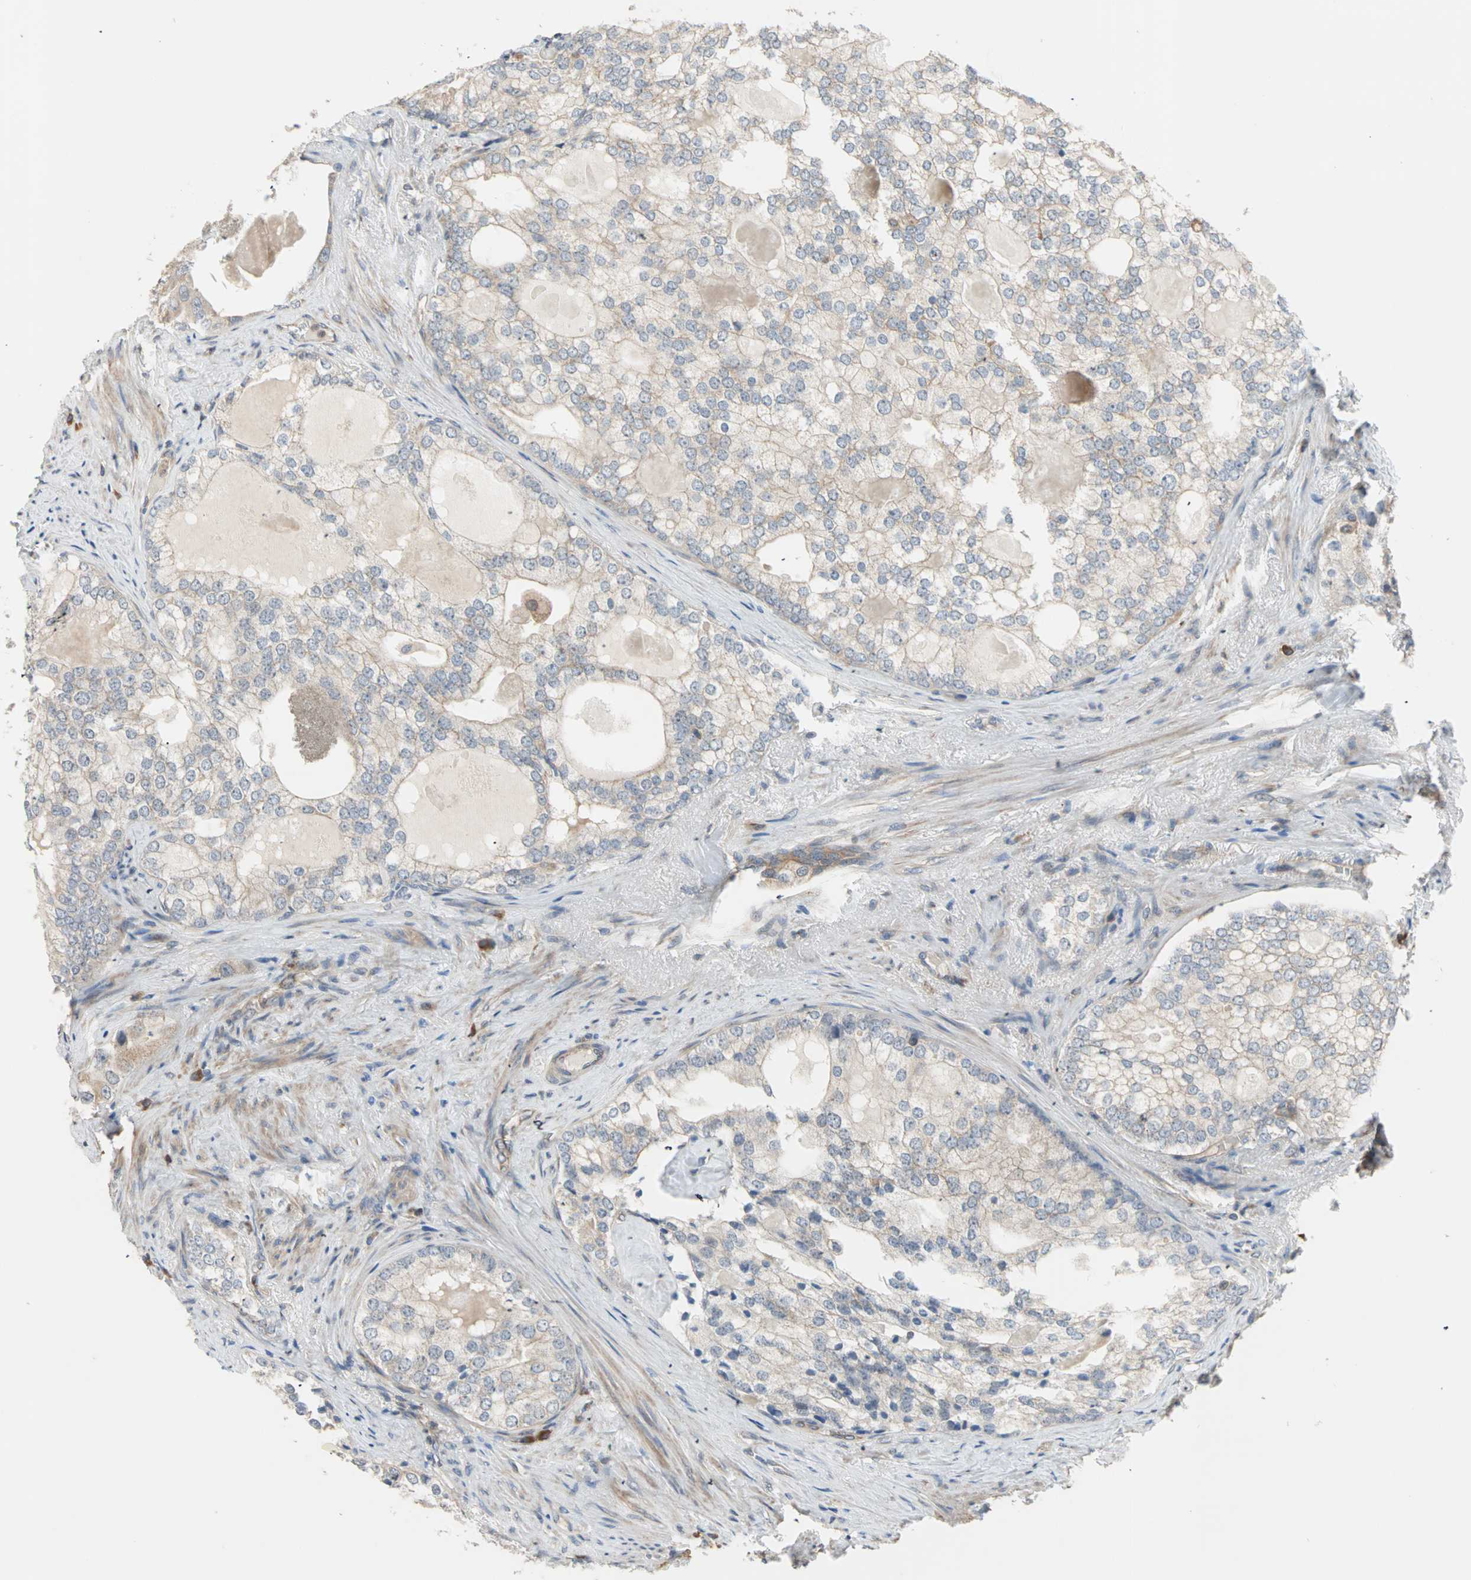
{"staining": {"intensity": "weak", "quantity": ">75%", "location": "cytoplasmic/membranous"}, "tissue": "prostate cancer", "cell_type": "Tumor cells", "image_type": "cancer", "snomed": [{"axis": "morphology", "description": "Adenocarcinoma, High grade"}, {"axis": "topography", "description": "Prostate"}], "caption": "Immunohistochemistry (IHC) of prostate cancer (high-grade adenocarcinoma) reveals low levels of weak cytoplasmic/membranous expression in approximately >75% of tumor cells.", "gene": "SAR1A", "patient": {"sex": "male", "age": 66}}